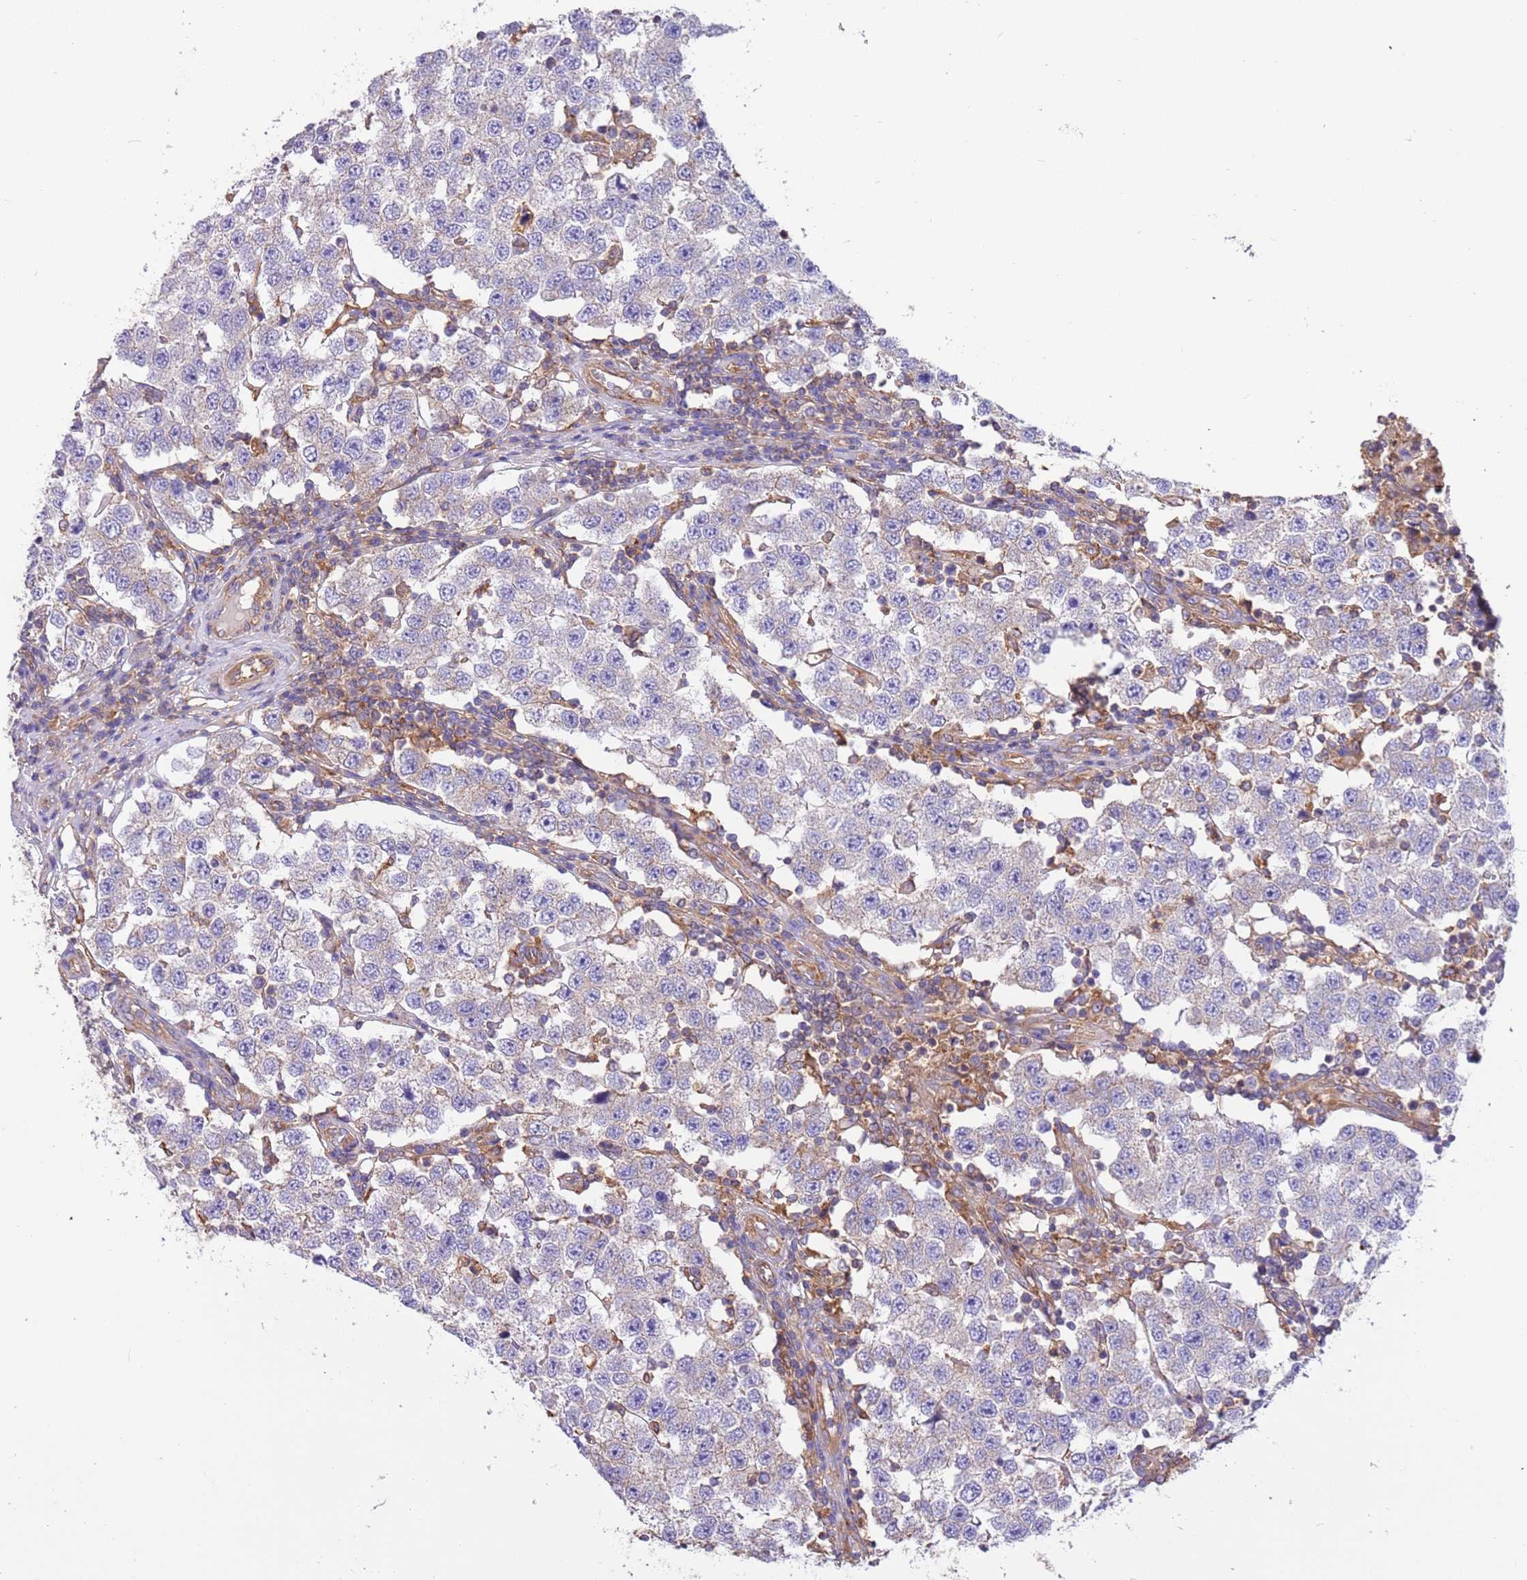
{"staining": {"intensity": "negative", "quantity": "none", "location": "none"}, "tissue": "testis cancer", "cell_type": "Tumor cells", "image_type": "cancer", "snomed": [{"axis": "morphology", "description": "Seminoma, NOS"}, {"axis": "topography", "description": "Testis"}], "caption": "Tumor cells are negative for brown protein staining in testis cancer (seminoma).", "gene": "NAALADL1", "patient": {"sex": "male", "age": 34}}